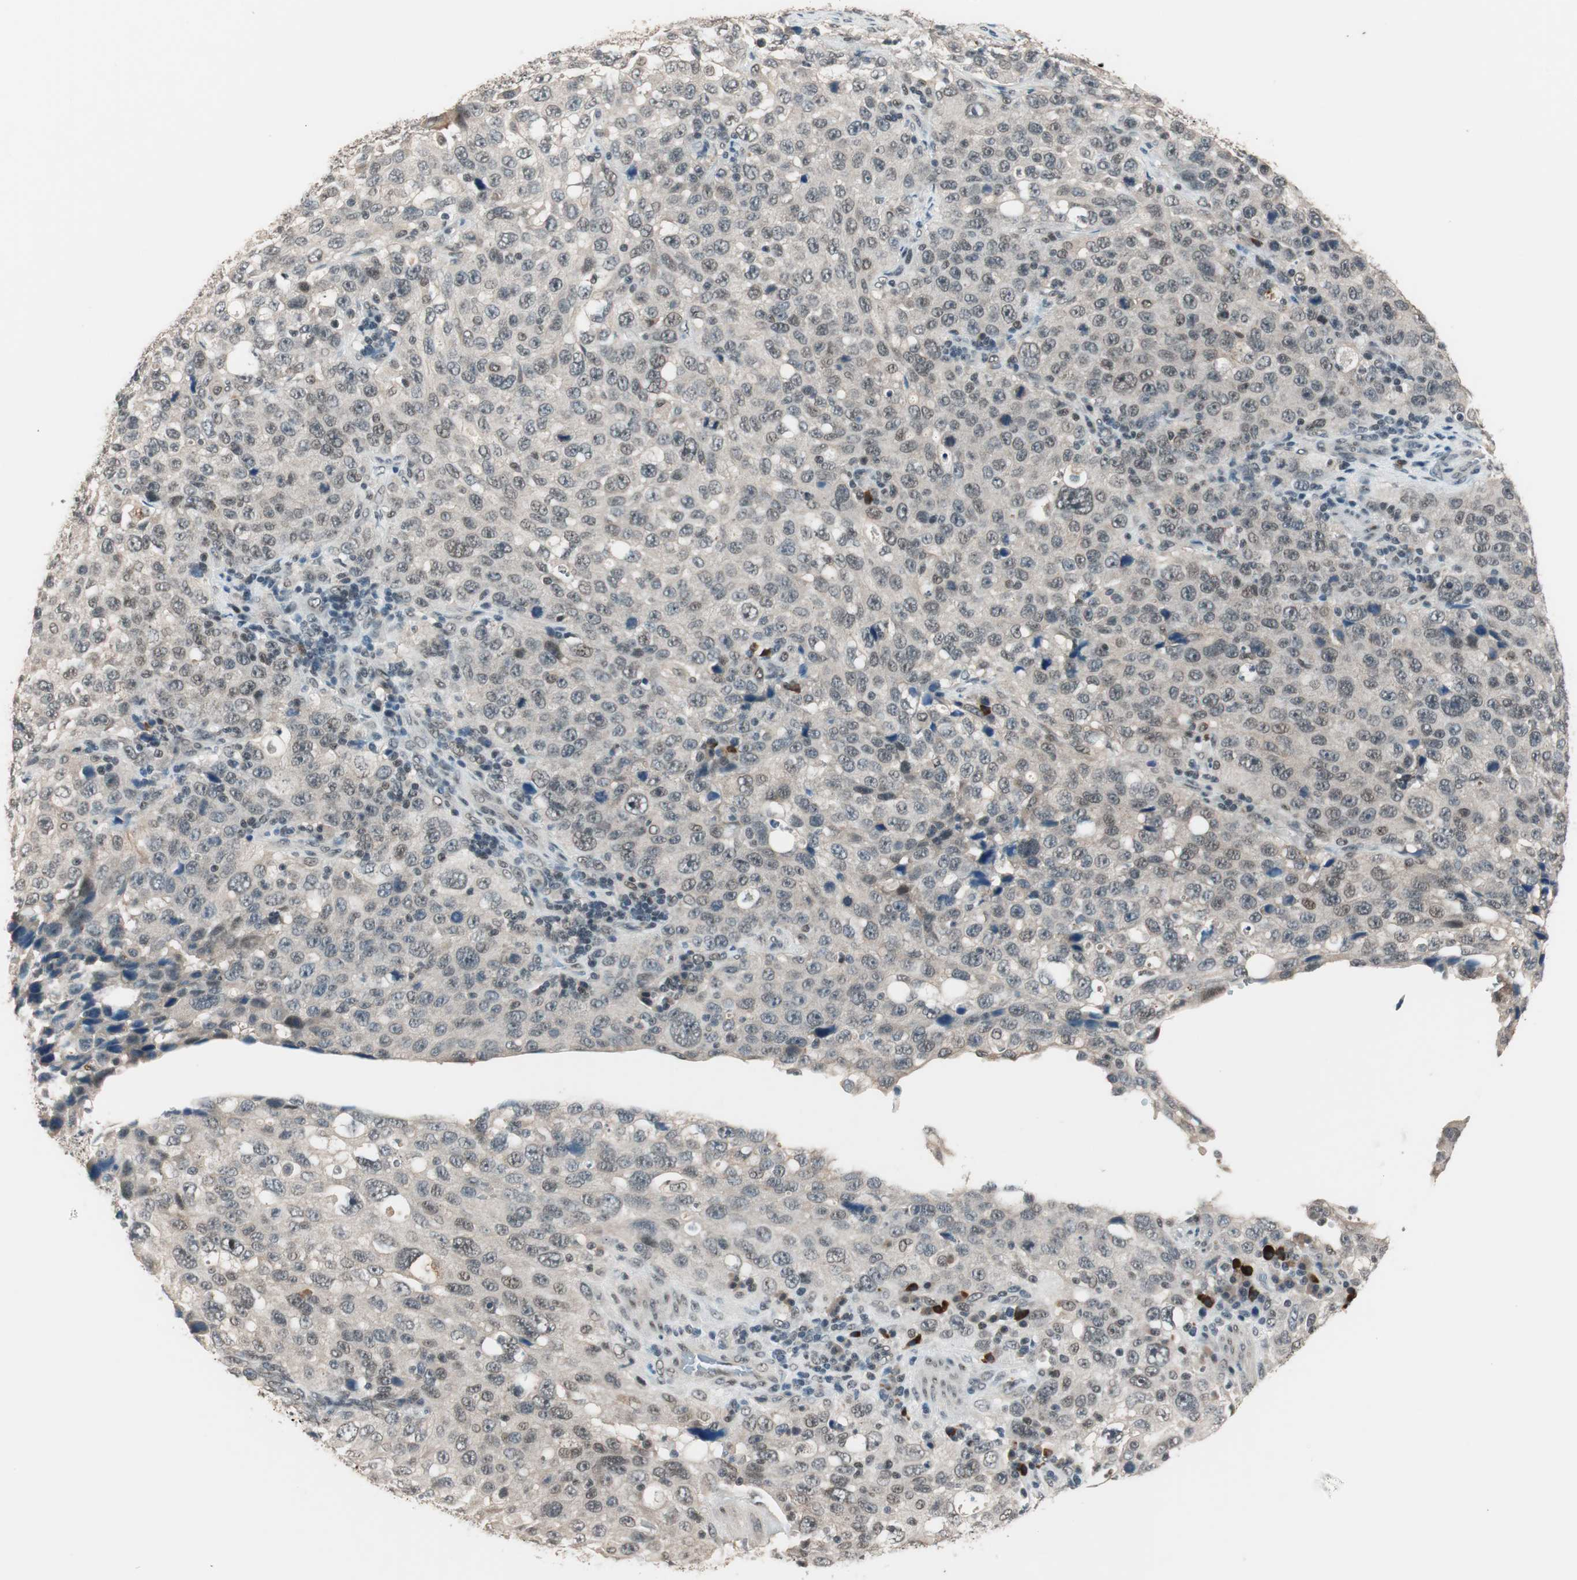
{"staining": {"intensity": "weak", "quantity": "<25%", "location": "nuclear"}, "tissue": "stomach cancer", "cell_type": "Tumor cells", "image_type": "cancer", "snomed": [{"axis": "morphology", "description": "Normal tissue, NOS"}, {"axis": "morphology", "description": "Adenocarcinoma, NOS"}, {"axis": "topography", "description": "Stomach"}], "caption": "The photomicrograph demonstrates no staining of tumor cells in stomach adenocarcinoma.", "gene": "NFRKB", "patient": {"sex": "male", "age": 48}}